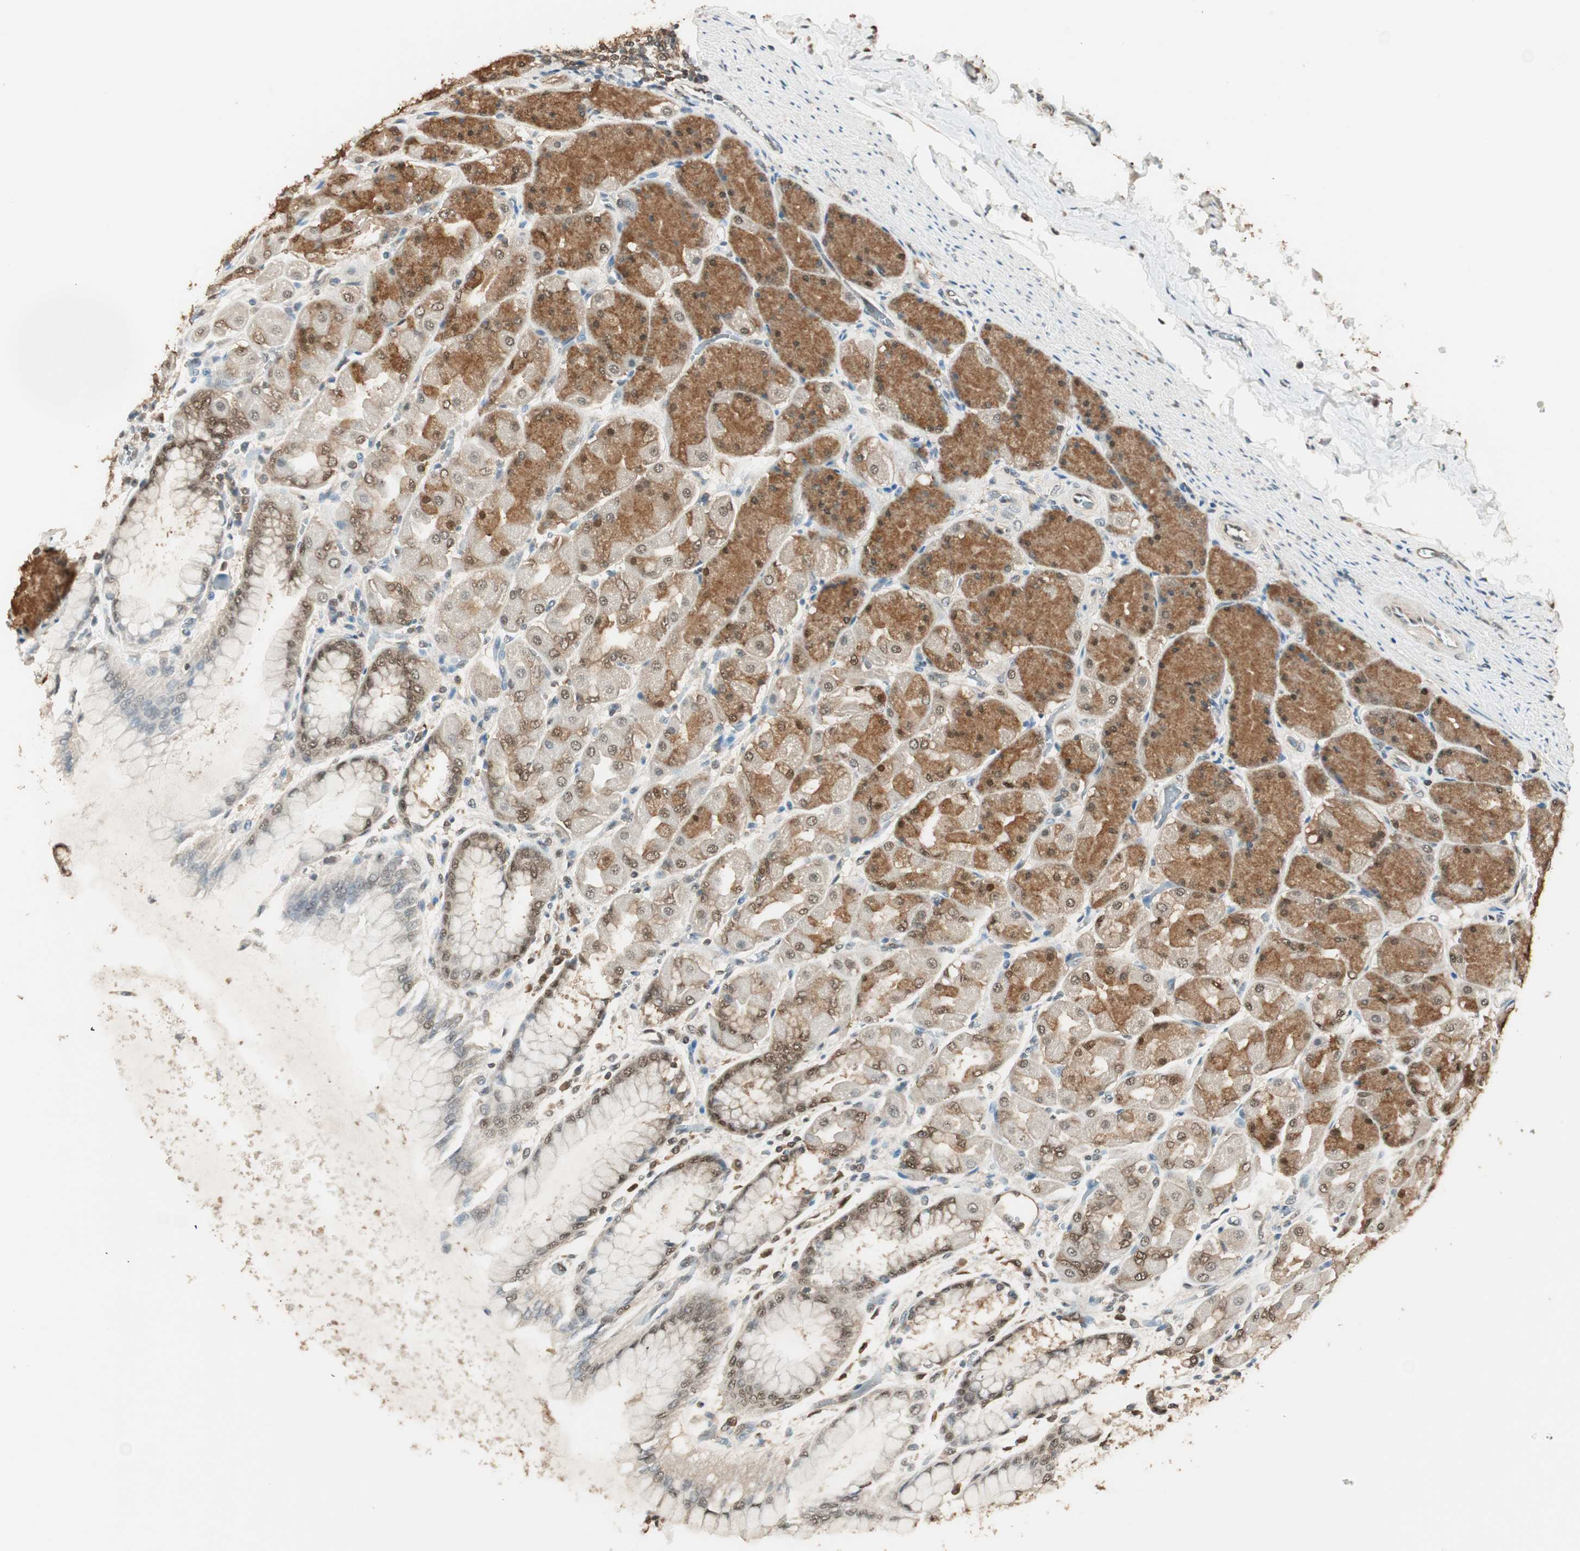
{"staining": {"intensity": "moderate", "quantity": ">75%", "location": "cytoplasmic/membranous,nuclear"}, "tissue": "stomach", "cell_type": "Glandular cells", "image_type": "normal", "snomed": [{"axis": "morphology", "description": "Normal tissue, NOS"}, {"axis": "topography", "description": "Stomach, upper"}], "caption": "Protein expression analysis of unremarkable human stomach reveals moderate cytoplasmic/membranous,nuclear staining in approximately >75% of glandular cells.", "gene": "USP5", "patient": {"sex": "female", "age": 56}}